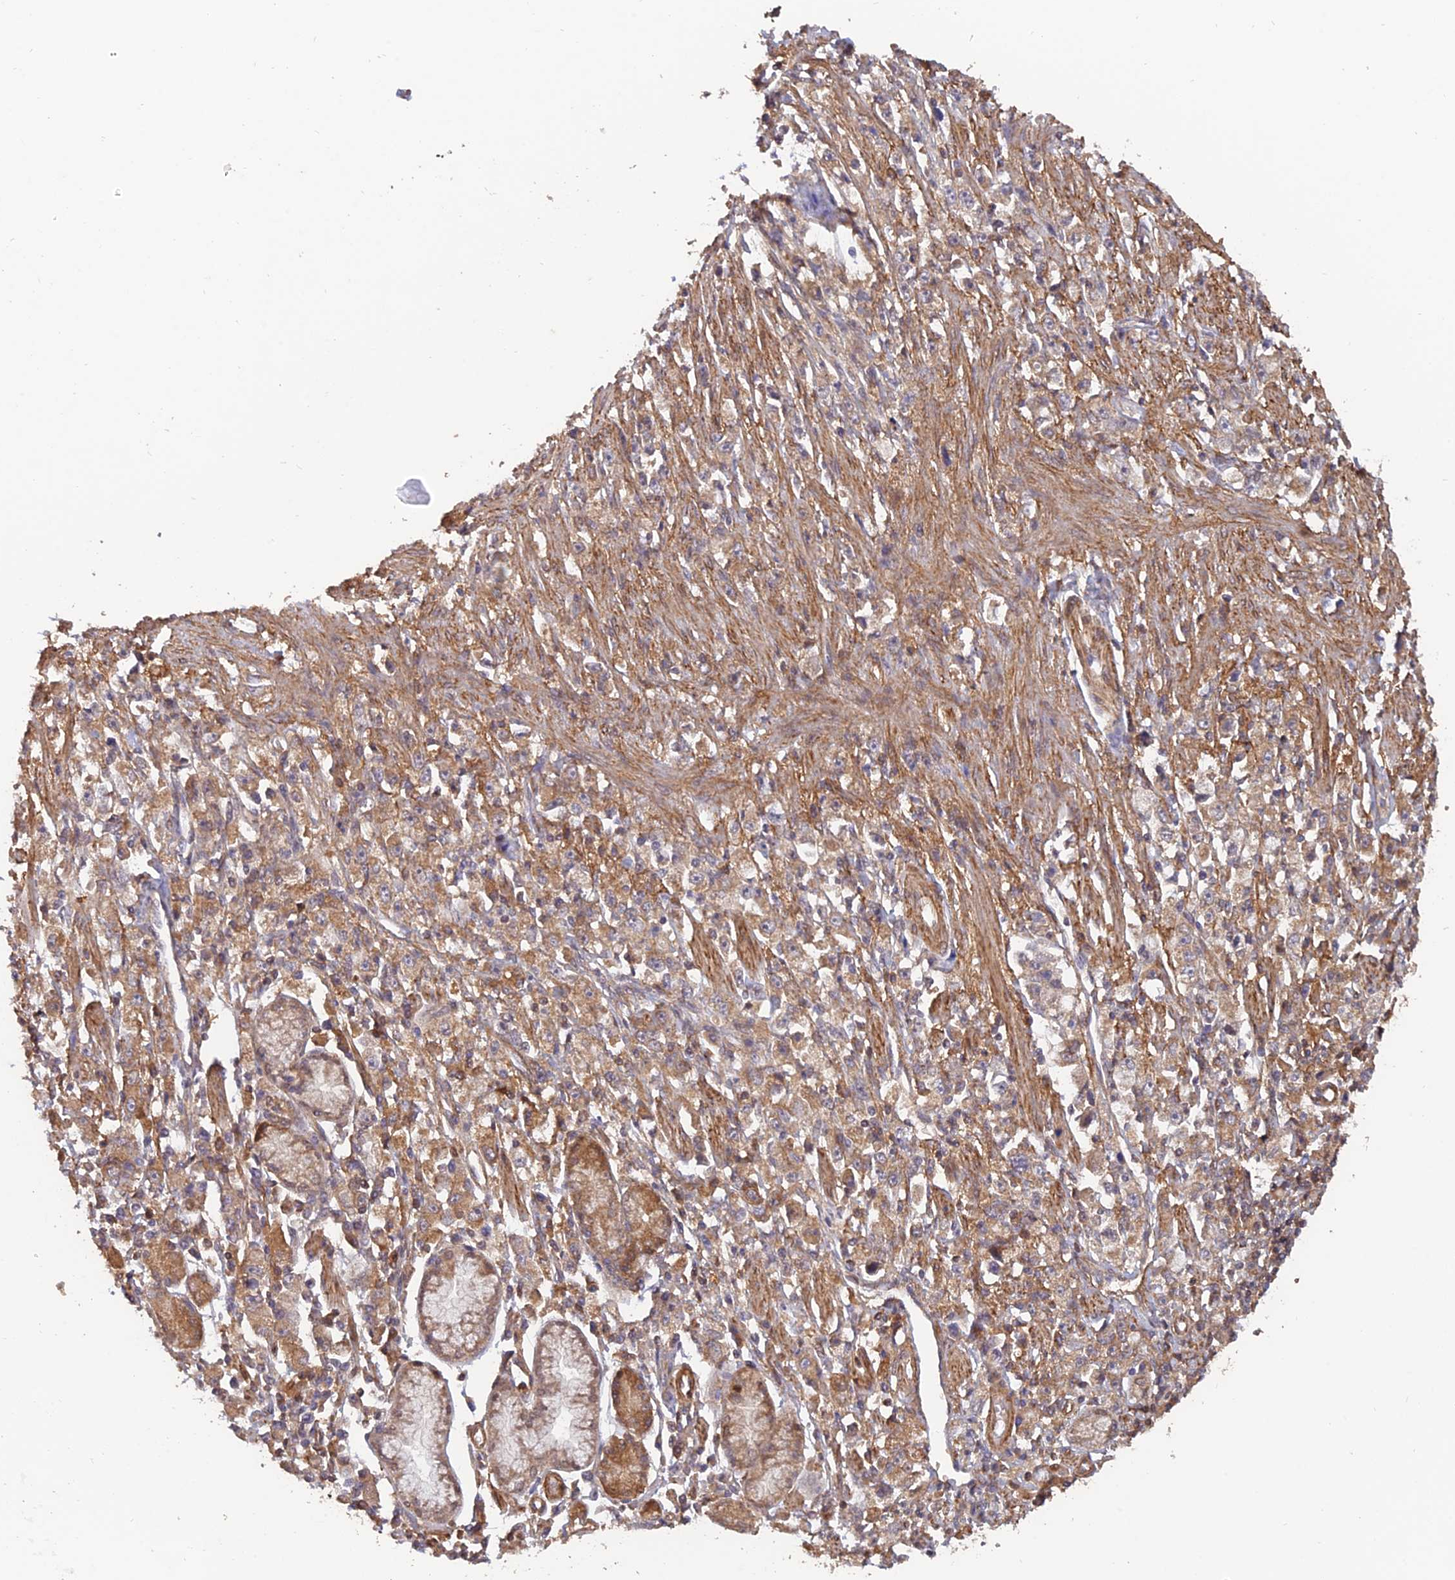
{"staining": {"intensity": "moderate", "quantity": ">75%", "location": "cytoplasmic/membranous"}, "tissue": "stomach cancer", "cell_type": "Tumor cells", "image_type": "cancer", "snomed": [{"axis": "morphology", "description": "Adenocarcinoma, NOS"}, {"axis": "topography", "description": "Stomach"}], "caption": "Protein expression analysis of adenocarcinoma (stomach) reveals moderate cytoplasmic/membranous positivity in approximately >75% of tumor cells.", "gene": "PAGR1", "patient": {"sex": "female", "age": 59}}